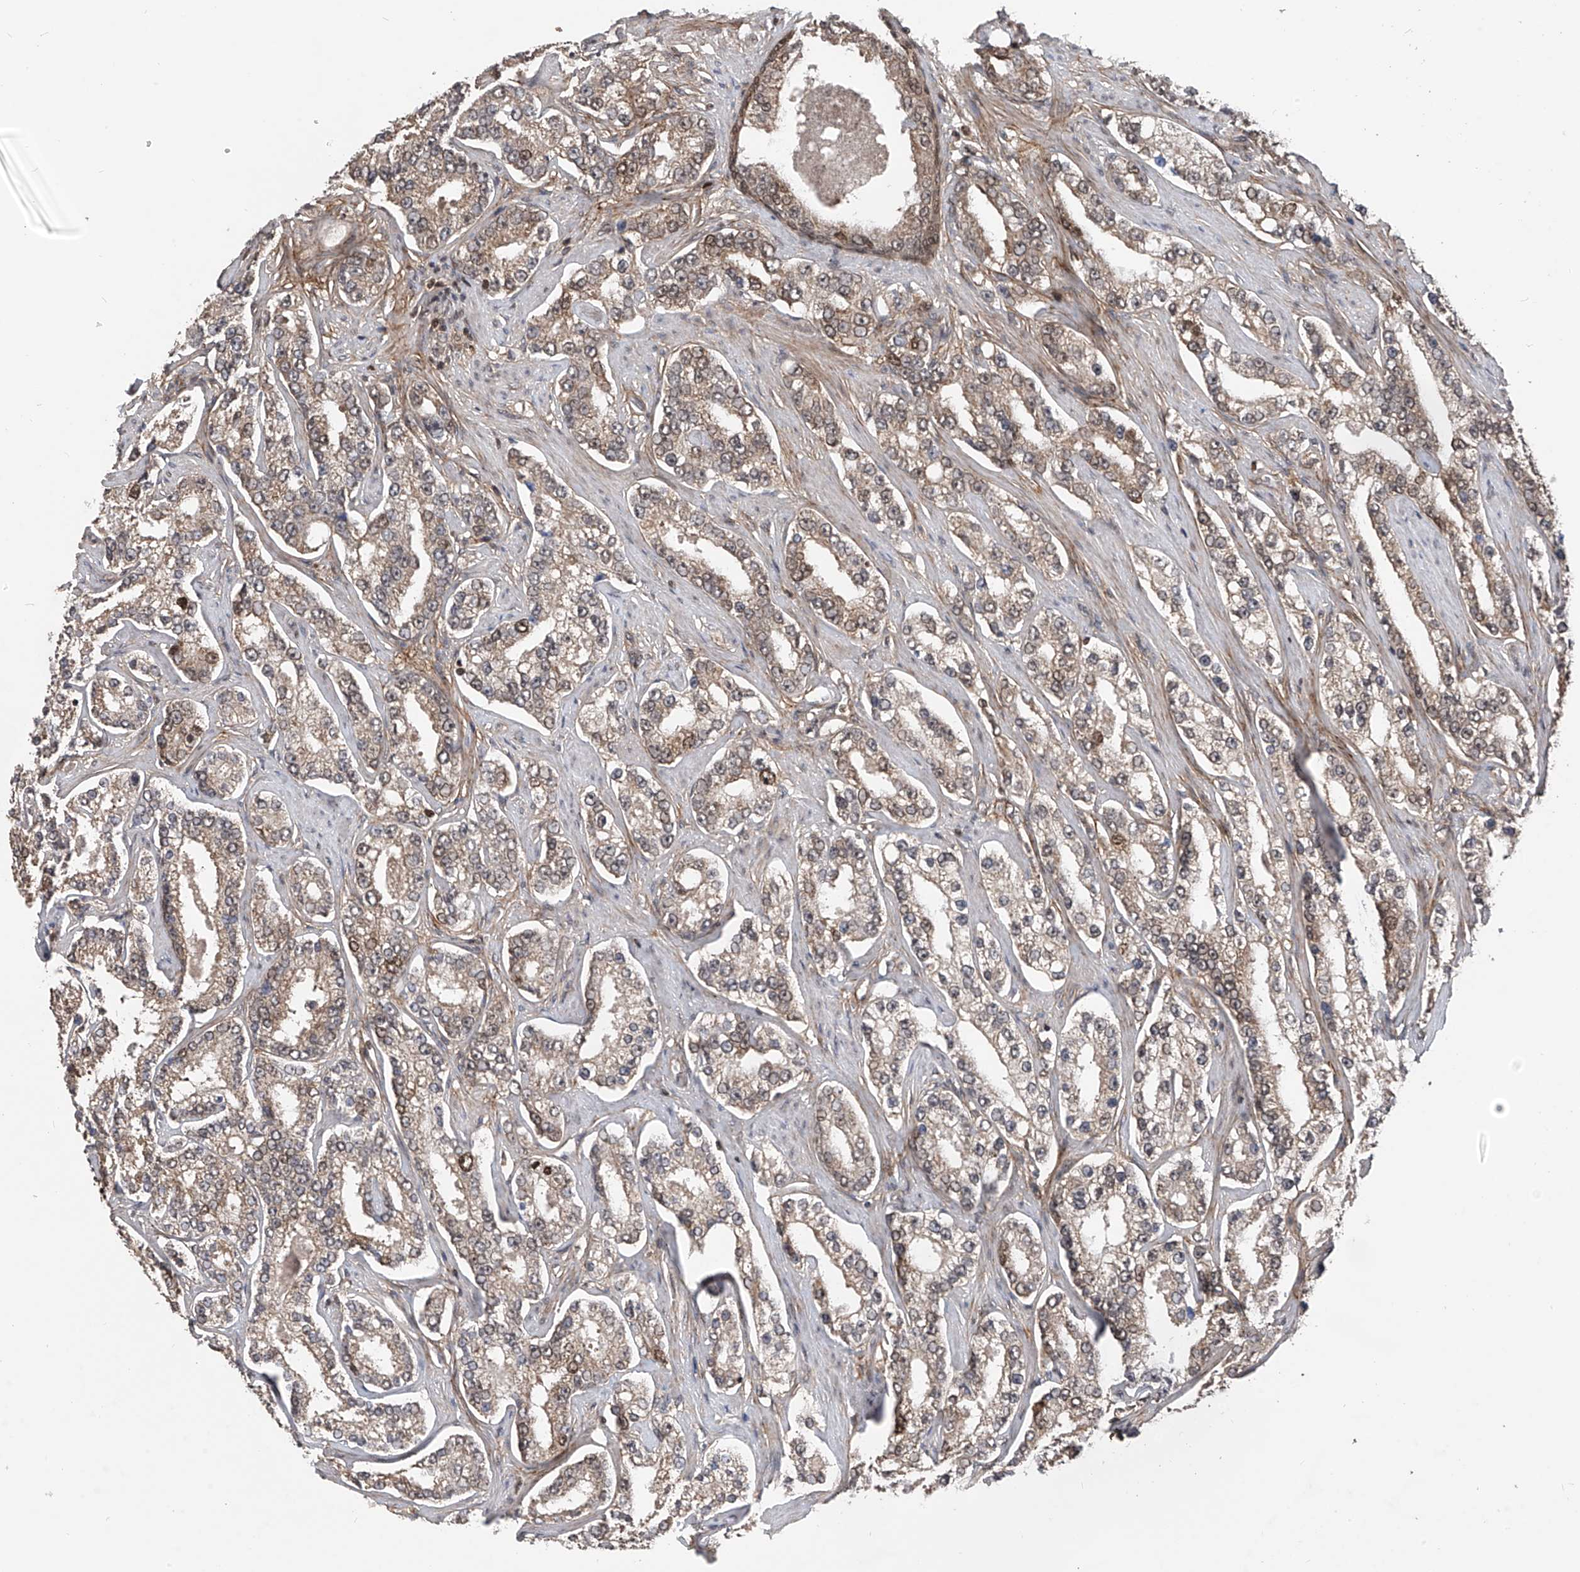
{"staining": {"intensity": "weak", "quantity": "25%-75%", "location": "cytoplasmic/membranous"}, "tissue": "prostate cancer", "cell_type": "Tumor cells", "image_type": "cancer", "snomed": [{"axis": "morphology", "description": "Normal tissue, NOS"}, {"axis": "morphology", "description": "Adenocarcinoma, High grade"}, {"axis": "topography", "description": "Prostate"}], "caption": "Prostate cancer (high-grade adenocarcinoma) stained with a brown dye displays weak cytoplasmic/membranous positive expression in approximately 25%-75% of tumor cells.", "gene": "DNAJC9", "patient": {"sex": "male", "age": 83}}